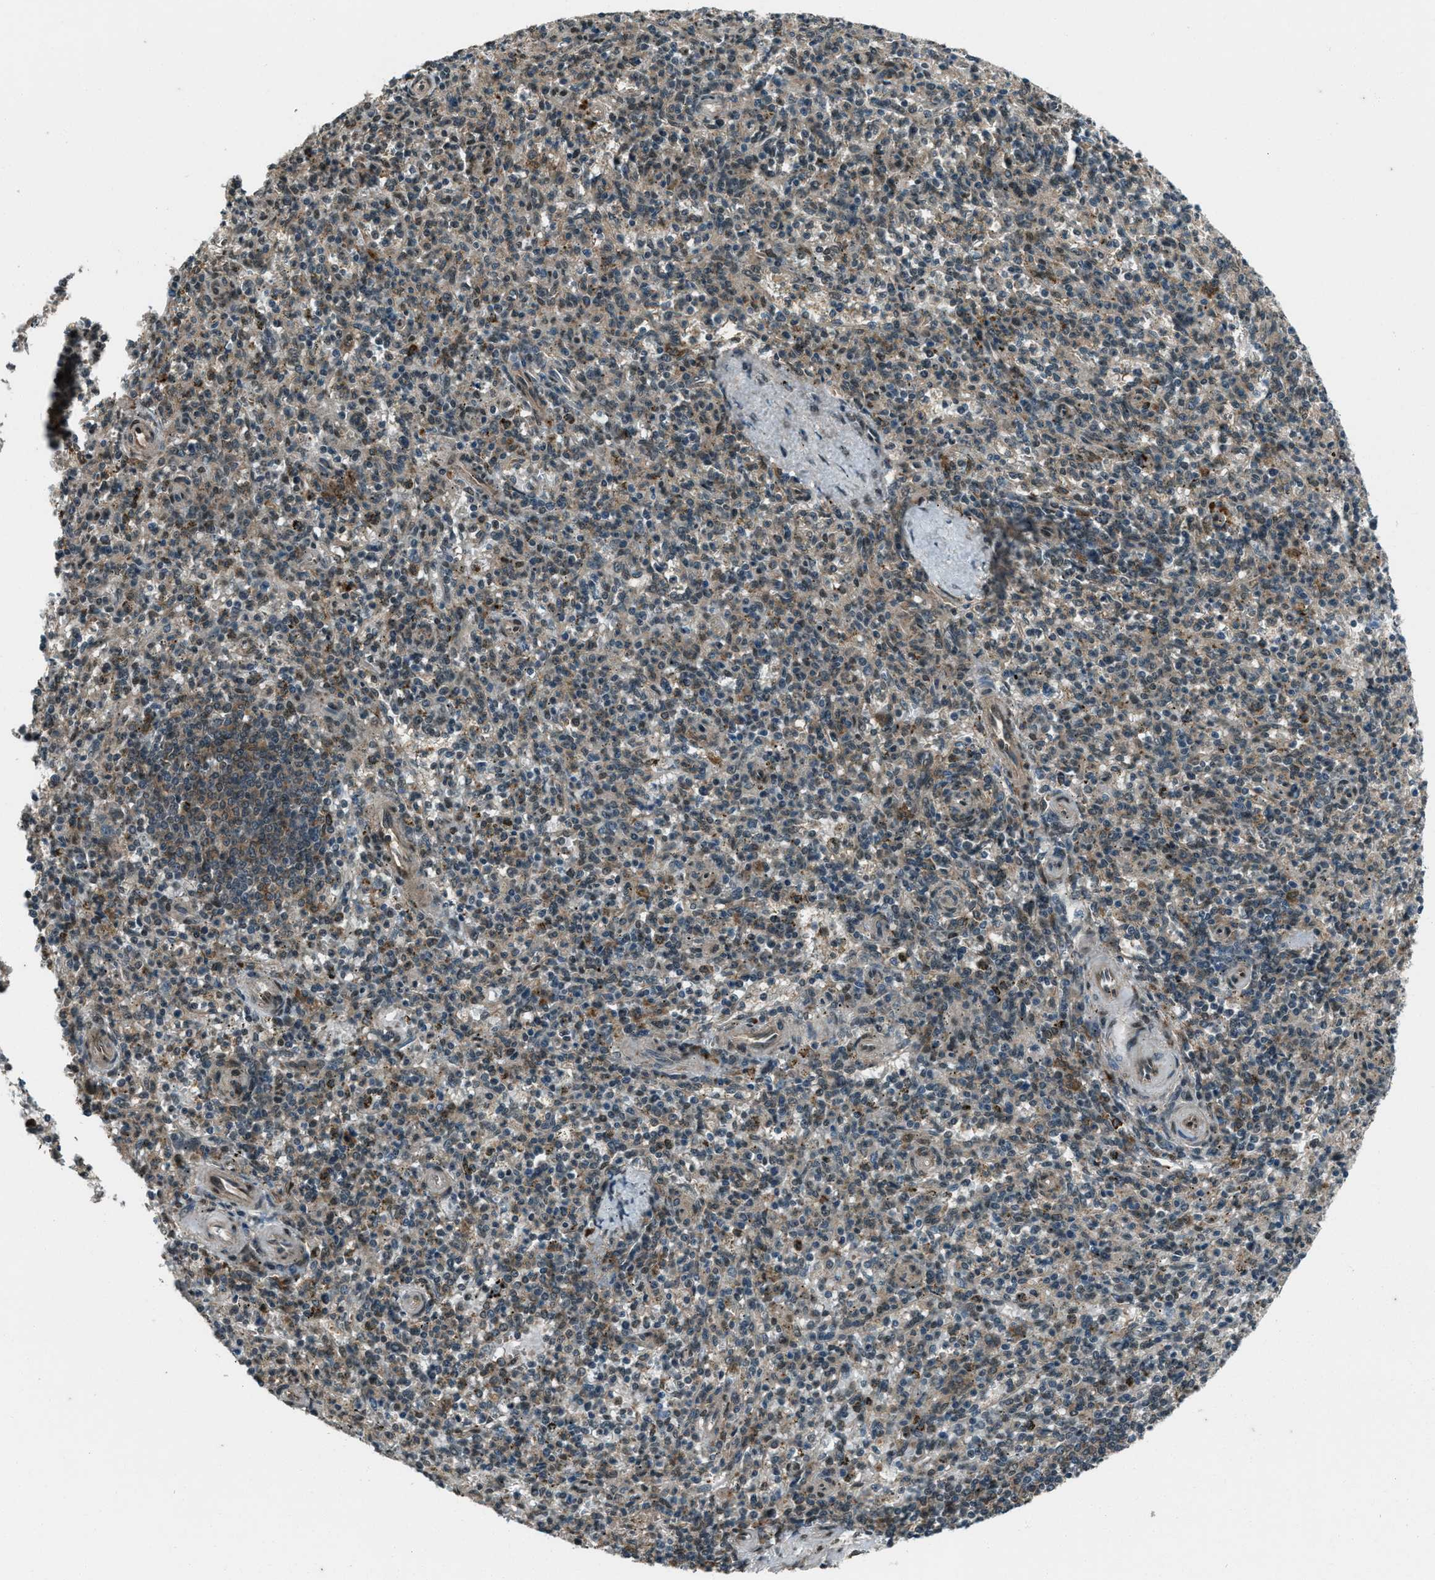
{"staining": {"intensity": "weak", "quantity": "<25%", "location": "cytoplasmic/membranous"}, "tissue": "spleen", "cell_type": "Cells in red pulp", "image_type": "normal", "snomed": [{"axis": "morphology", "description": "Normal tissue, NOS"}, {"axis": "topography", "description": "Spleen"}], "caption": "The micrograph shows no staining of cells in red pulp in normal spleen. The staining is performed using DAB brown chromogen with nuclei counter-stained in using hematoxylin.", "gene": "SVIL", "patient": {"sex": "male", "age": 72}}